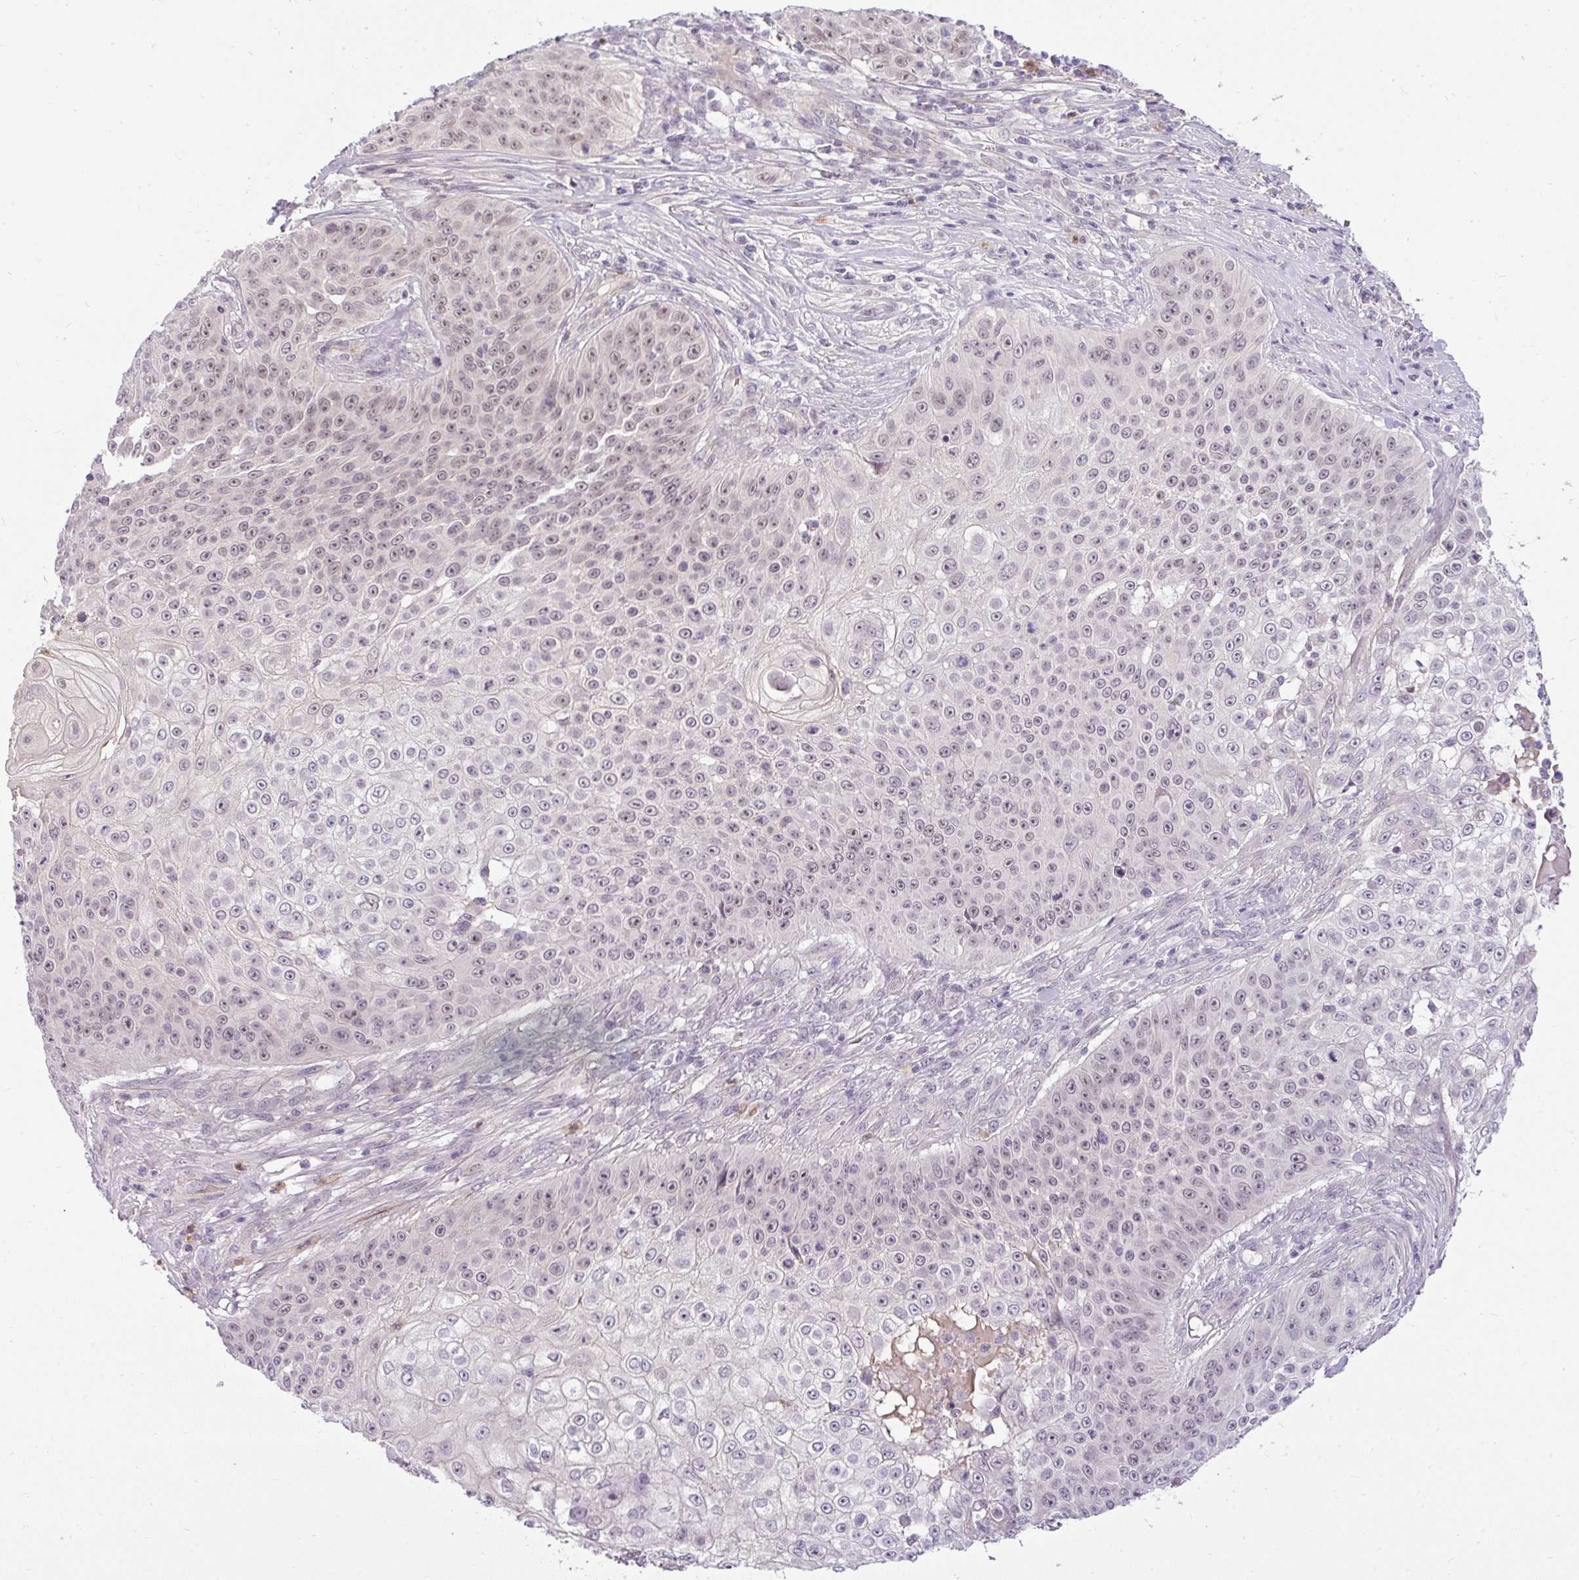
{"staining": {"intensity": "weak", "quantity": "<25%", "location": "nuclear"}, "tissue": "skin cancer", "cell_type": "Tumor cells", "image_type": "cancer", "snomed": [{"axis": "morphology", "description": "Squamous cell carcinoma, NOS"}, {"axis": "topography", "description": "Skin"}], "caption": "High magnification brightfield microscopy of skin squamous cell carcinoma stained with DAB (brown) and counterstained with hematoxylin (blue): tumor cells show no significant staining.", "gene": "DZIP1", "patient": {"sex": "male", "age": 24}}